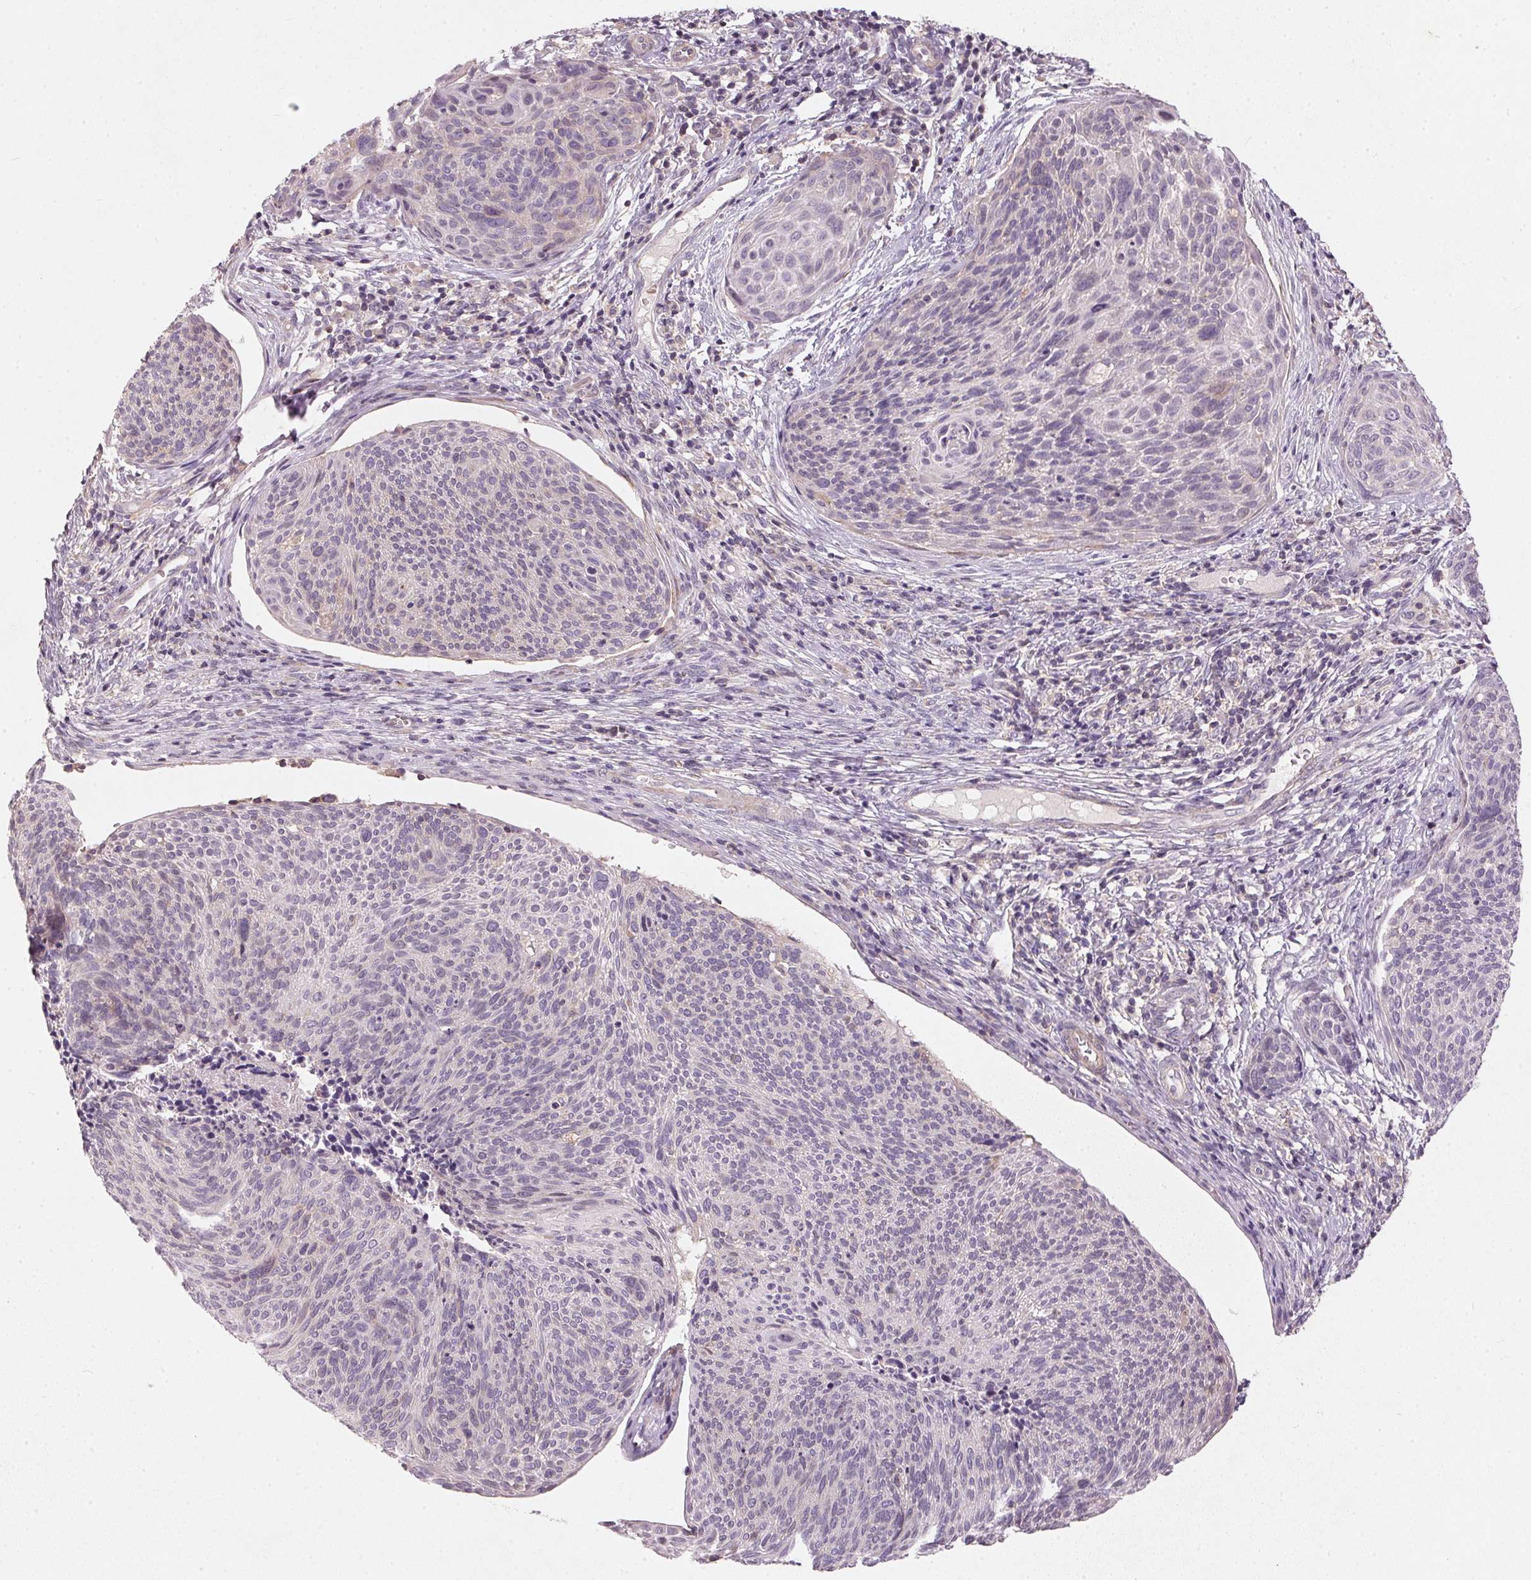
{"staining": {"intensity": "negative", "quantity": "none", "location": "none"}, "tissue": "cervical cancer", "cell_type": "Tumor cells", "image_type": "cancer", "snomed": [{"axis": "morphology", "description": "Squamous cell carcinoma, NOS"}, {"axis": "topography", "description": "Cervix"}], "caption": "Tumor cells are negative for protein expression in human cervical cancer (squamous cell carcinoma).", "gene": "KCNK15", "patient": {"sex": "female", "age": 49}}